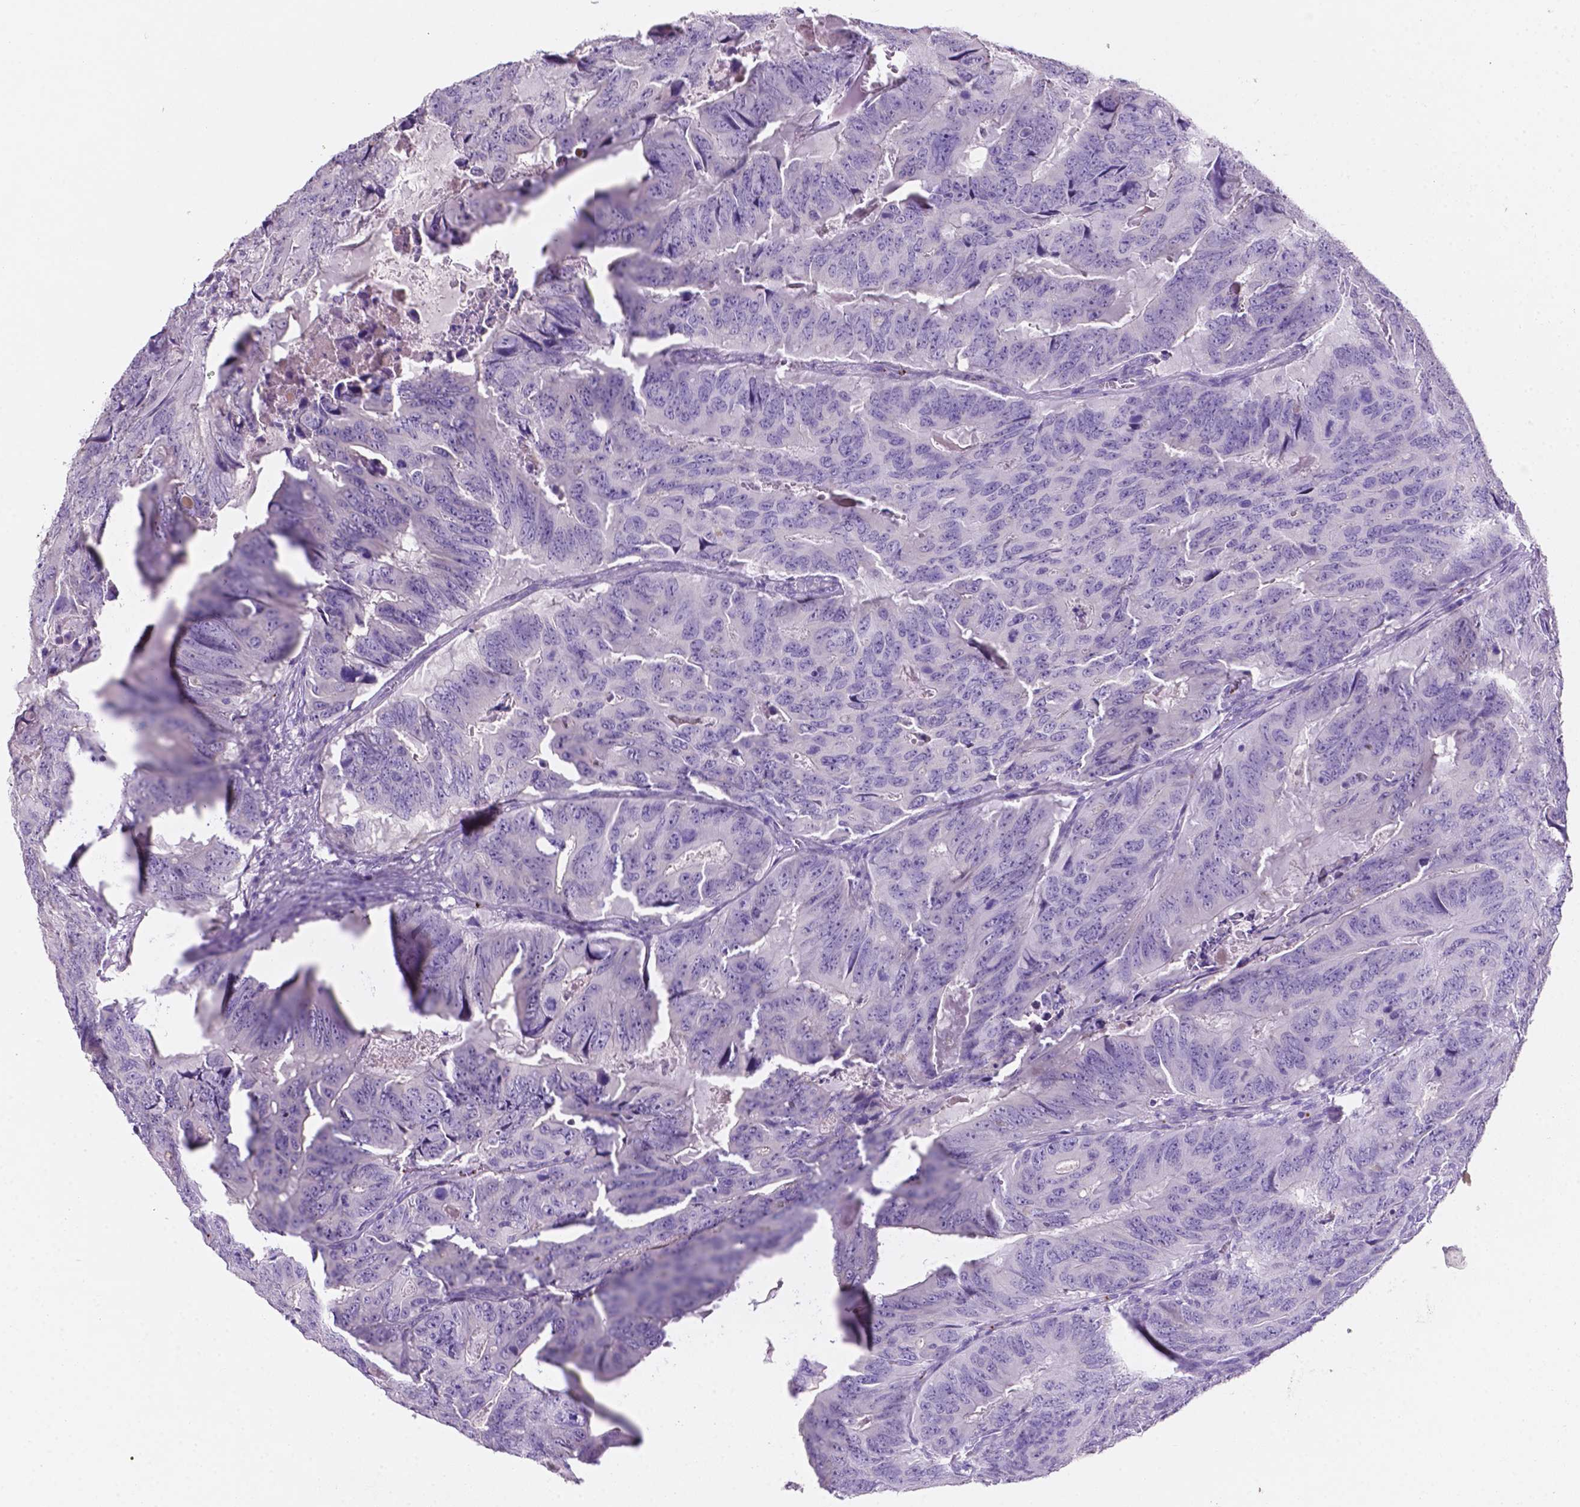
{"staining": {"intensity": "negative", "quantity": "none", "location": "none"}, "tissue": "colorectal cancer", "cell_type": "Tumor cells", "image_type": "cancer", "snomed": [{"axis": "morphology", "description": "Adenocarcinoma, NOS"}, {"axis": "topography", "description": "Colon"}], "caption": "This is an IHC histopathology image of colorectal cancer (adenocarcinoma). There is no expression in tumor cells.", "gene": "EBLN2", "patient": {"sex": "male", "age": 79}}